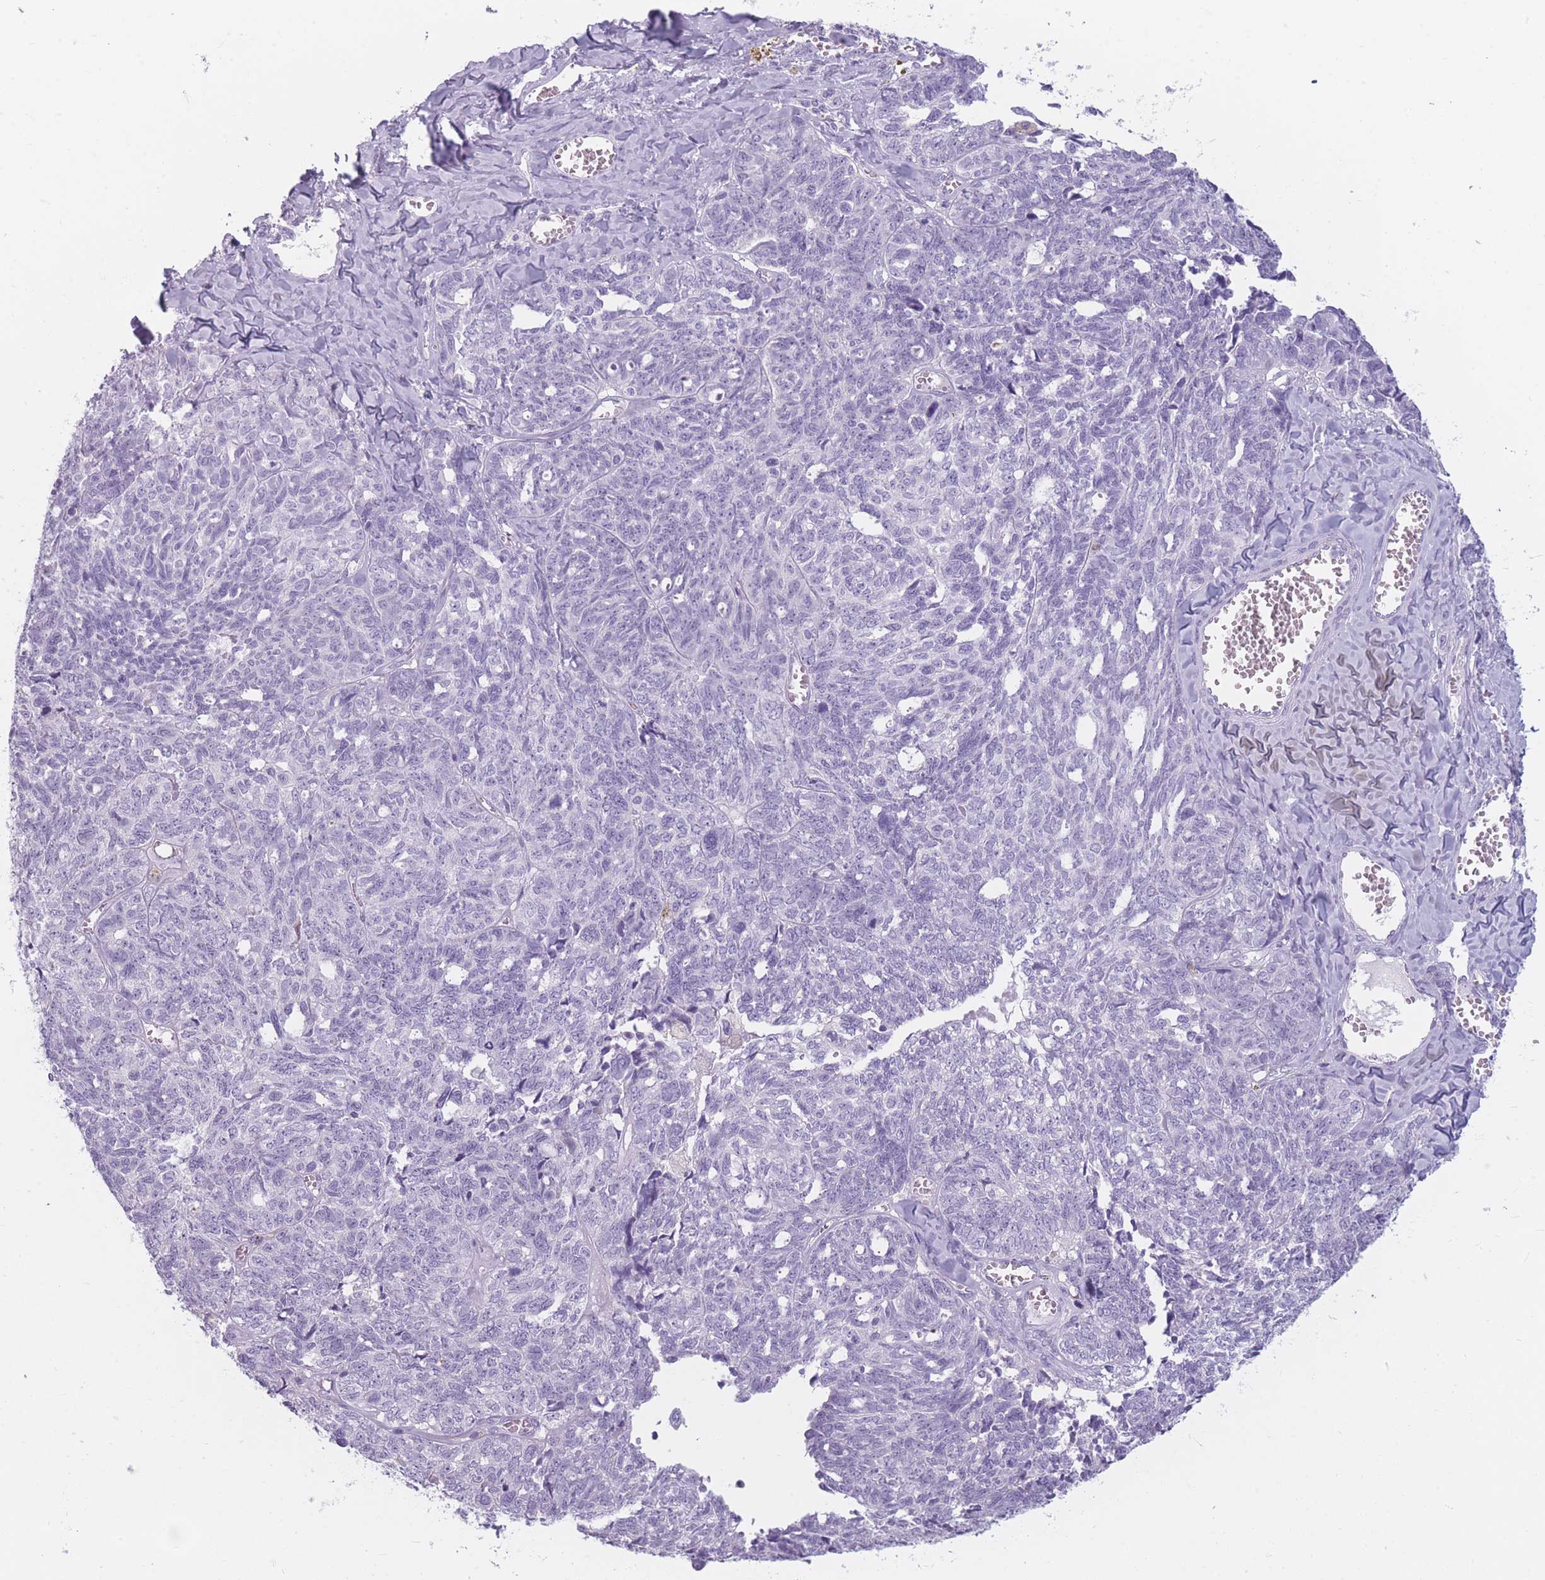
{"staining": {"intensity": "negative", "quantity": "none", "location": "none"}, "tissue": "ovarian cancer", "cell_type": "Tumor cells", "image_type": "cancer", "snomed": [{"axis": "morphology", "description": "Cystadenocarcinoma, serous, NOS"}, {"axis": "topography", "description": "Ovary"}], "caption": "IHC photomicrograph of human serous cystadenocarcinoma (ovarian) stained for a protein (brown), which exhibits no staining in tumor cells.", "gene": "CCNO", "patient": {"sex": "female", "age": 79}}